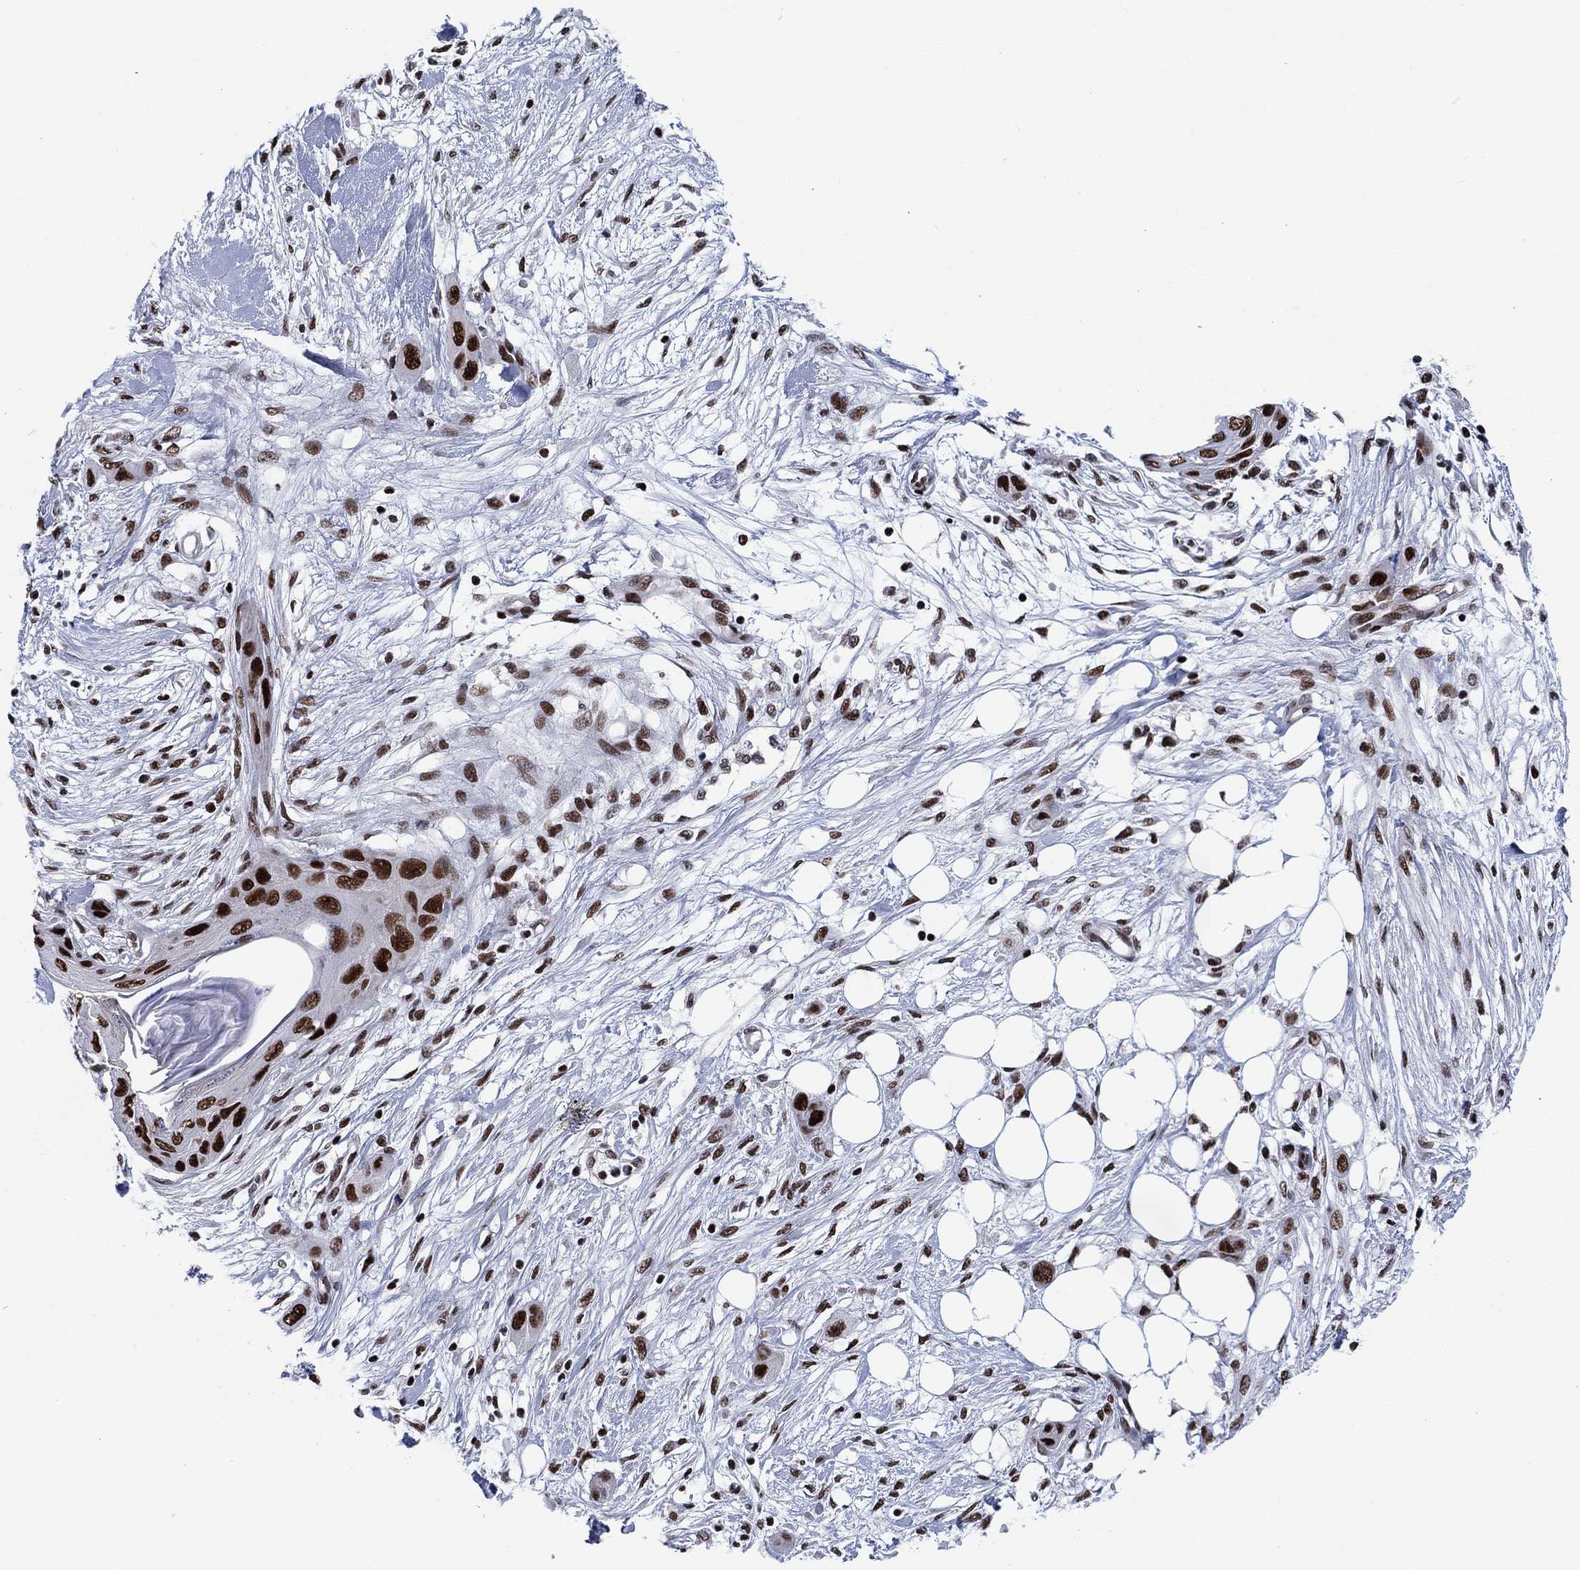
{"staining": {"intensity": "strong", "quantity": ">75%", "location": "nuclear"}, "tissue": "skin cancer", "cell_type": "Tumor cells", "image_type": "cancer", "snomed": [{"axis": "morphology", "description": "Squamous cell carcinoma, NOS"}, {"axis": "topography", "description": "Skin"}], "caption": "High-magnification brightfield microscopy of skin cancer (squamous cell carcinoma) stained with DAB (3,3'-diaminobenzidine) (brown) and counterstained with hematoxylin (blue). tumor cells exhibit strong nuclear expression is seen in approximately>75% of cells.", "gene": "RPRD1B", "patient": {"sex": "male", "age": 79}}